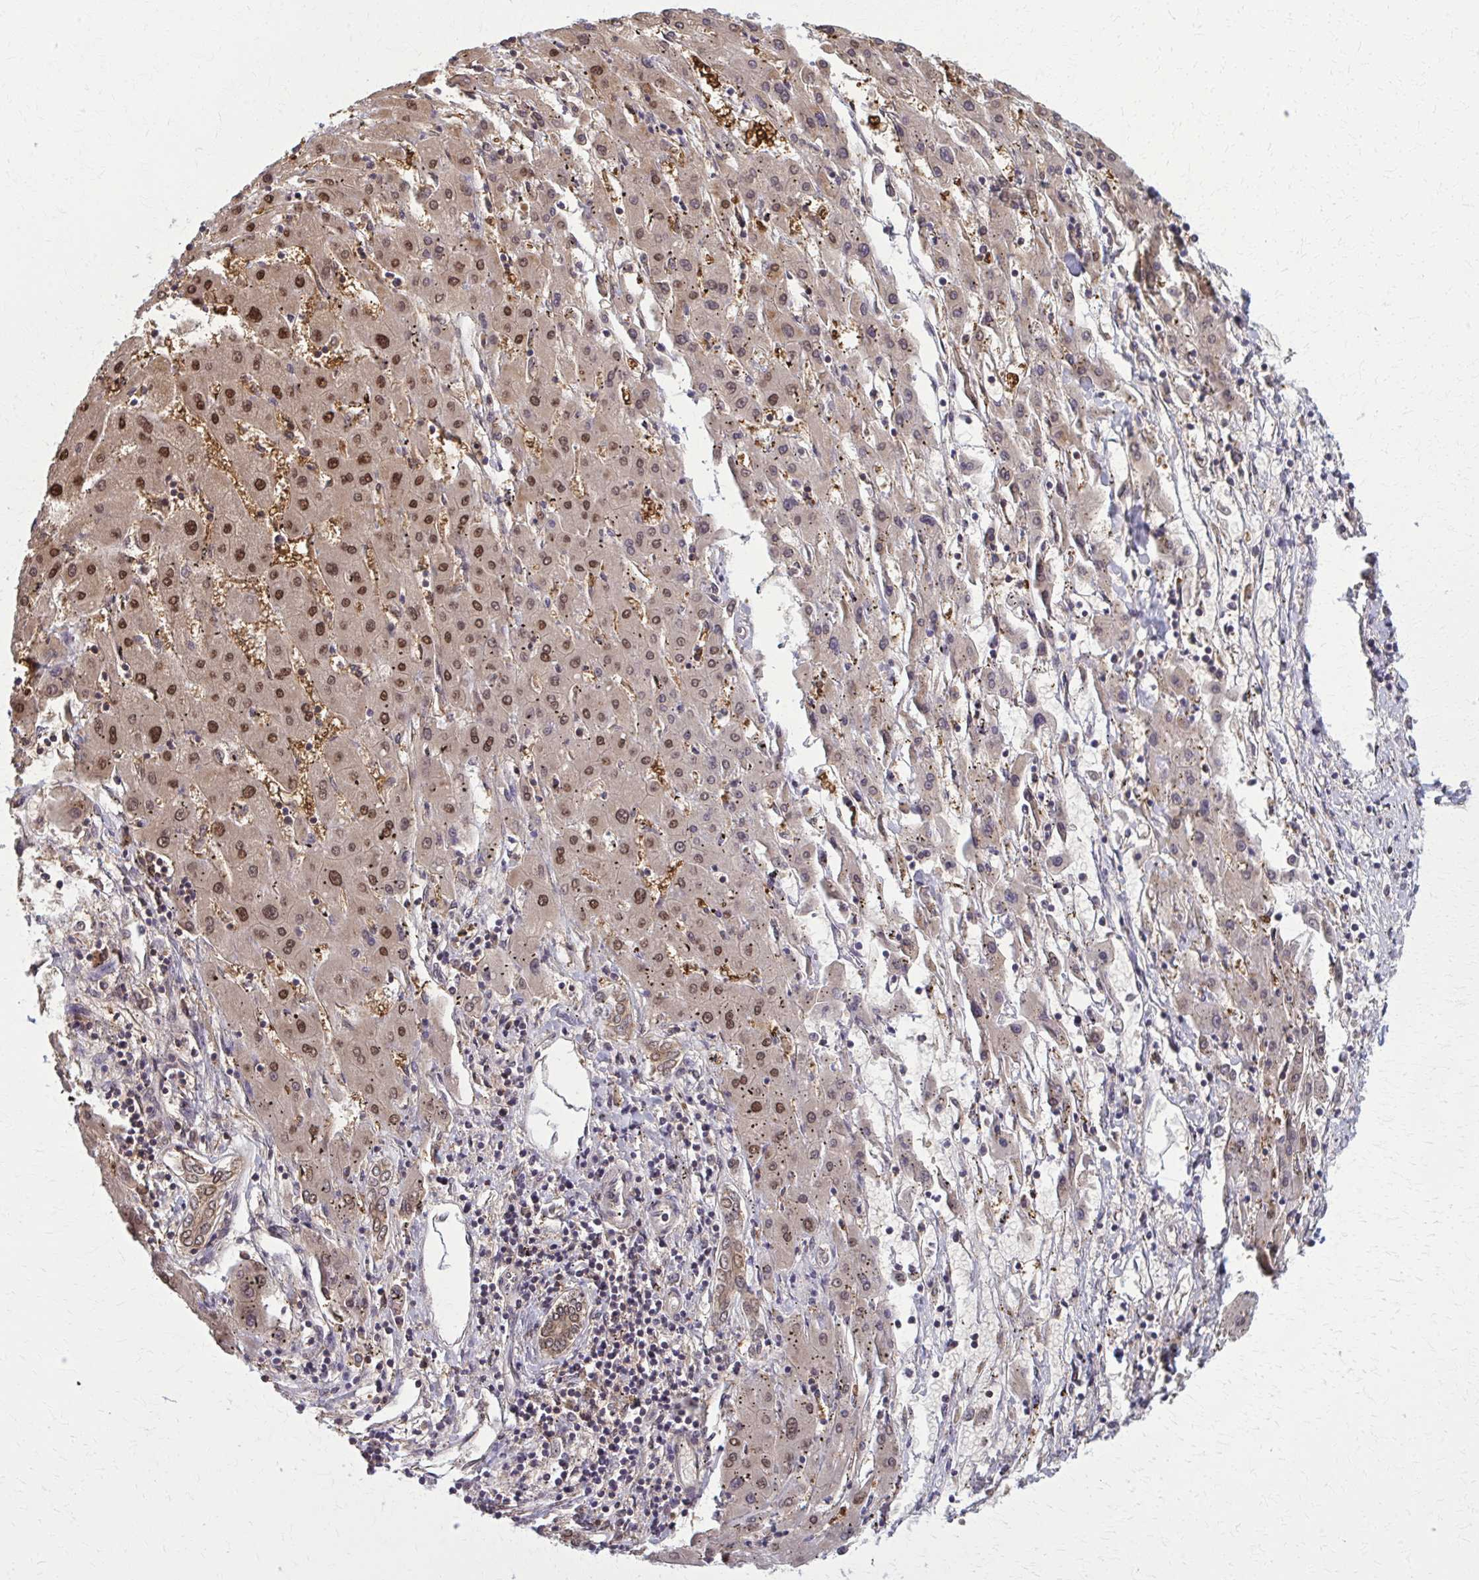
{"staining": {"intensity": "moderate", "quantity": "25%-75%", "location": "nuclear"}, "tissue": "liver cancer", "cell_type": "Tumor cells", "image_type": "cancer", "snomed": [{"axis": "morphology", "description": "Carcinoma, Hepatocellular, NOS"}, {"axis": "topography", "description": "Liver"}], "caption": "Tumor cells exhibit medium levels of moderate nuclear expression in about 25%-75% of cells in hepatocellular carcinoma (liver).", "gene": "MDH1", "patient": {"sex": "male", "age": 72}}